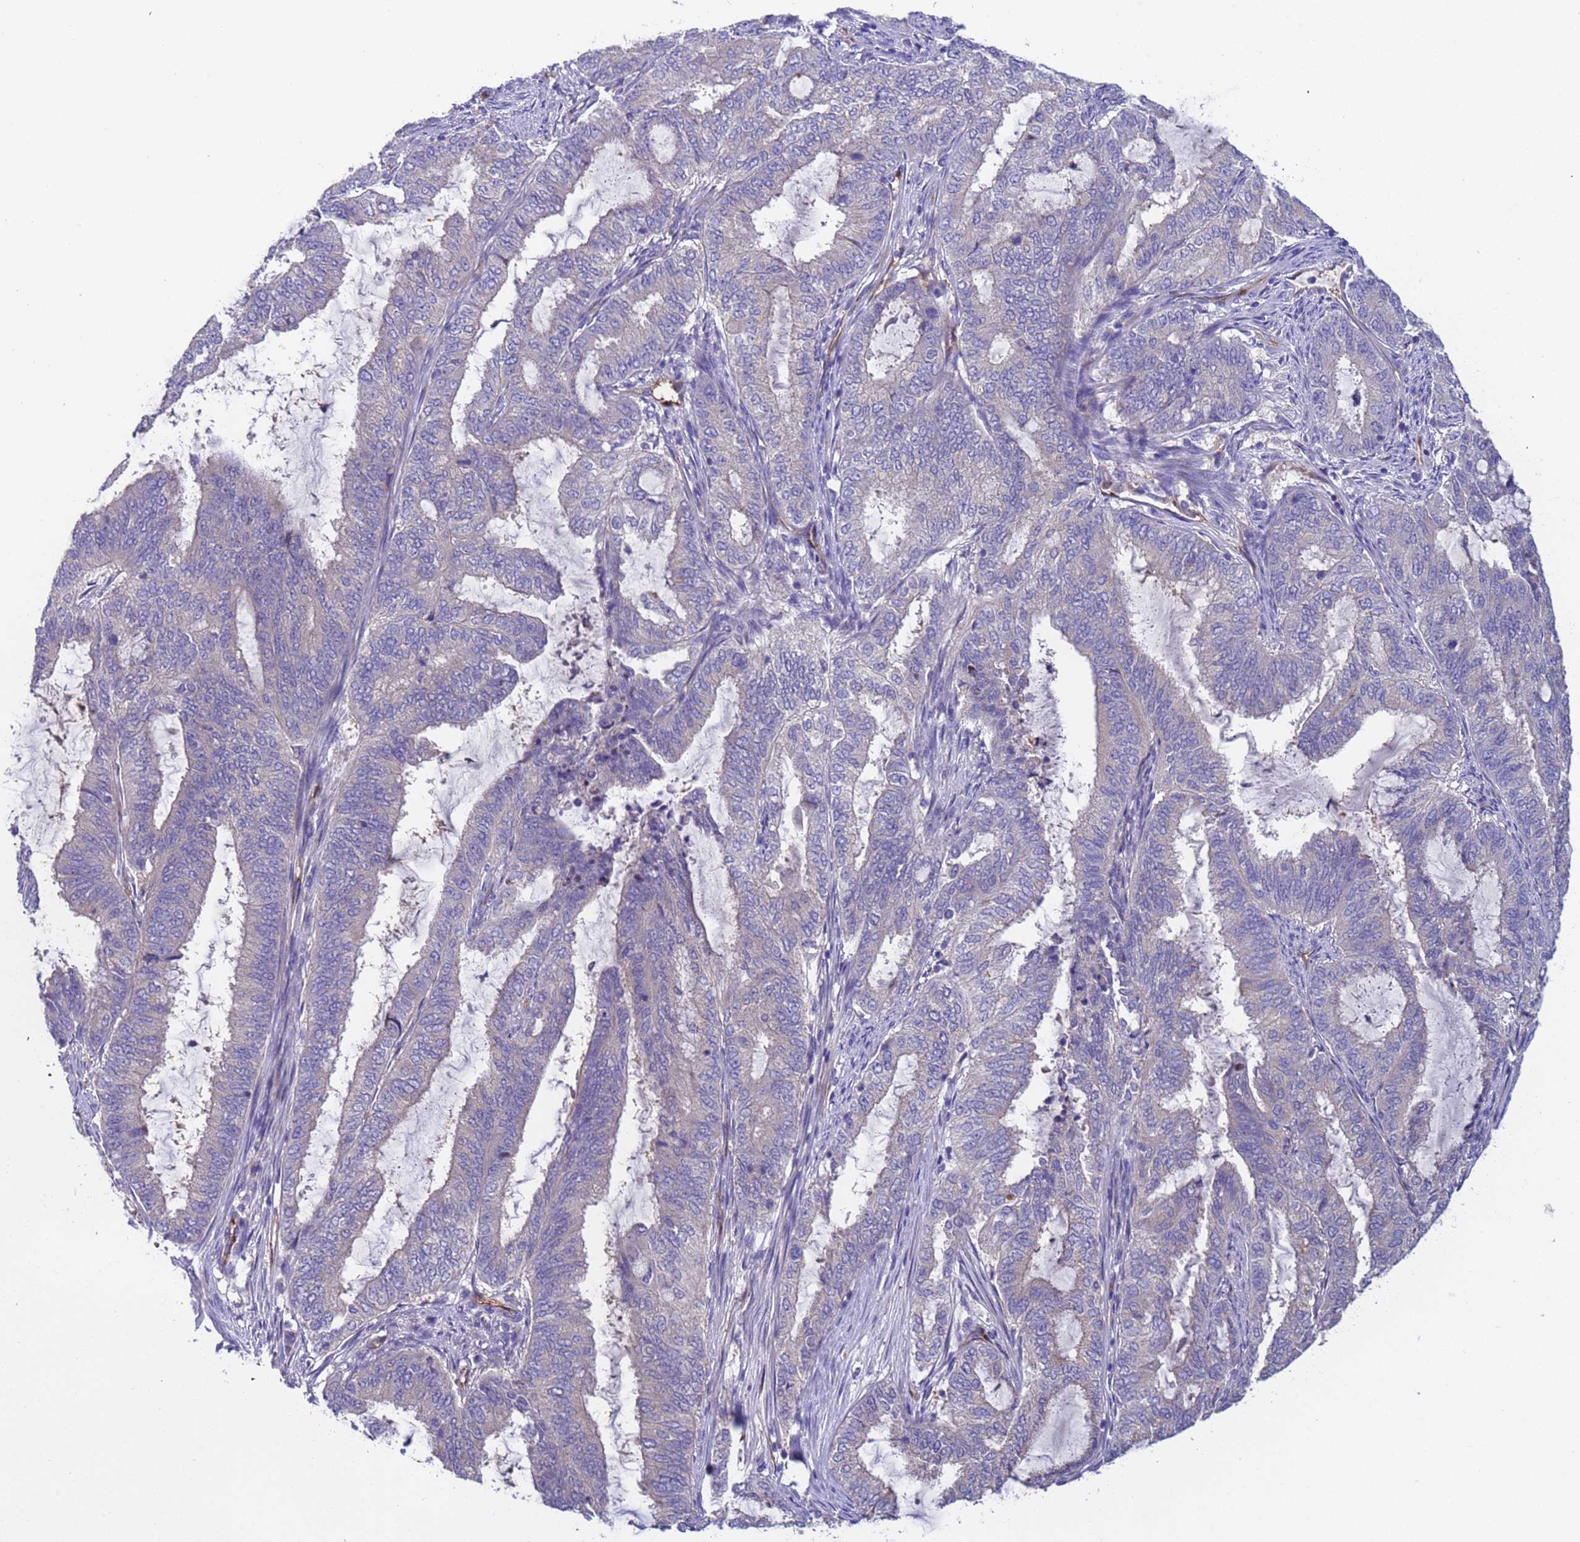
{"staining": {"intensity": "negative", "quantity": "none", "location": "none"}, "tissue": "endometrial cancer", "cell_type": "Tumor cells", "image_type": "cancer", "snomed": [{"axis": "morphology", "description": "Adenocarcinoma, NOS"}, {"axis": "topography", "description": "Endometrium"}], "caption": "Image shows no significant protein staining in tumor cells of endometrial cancer.", "gene": "ZNF248", "patient": {"sex": "female", "age": 51}}